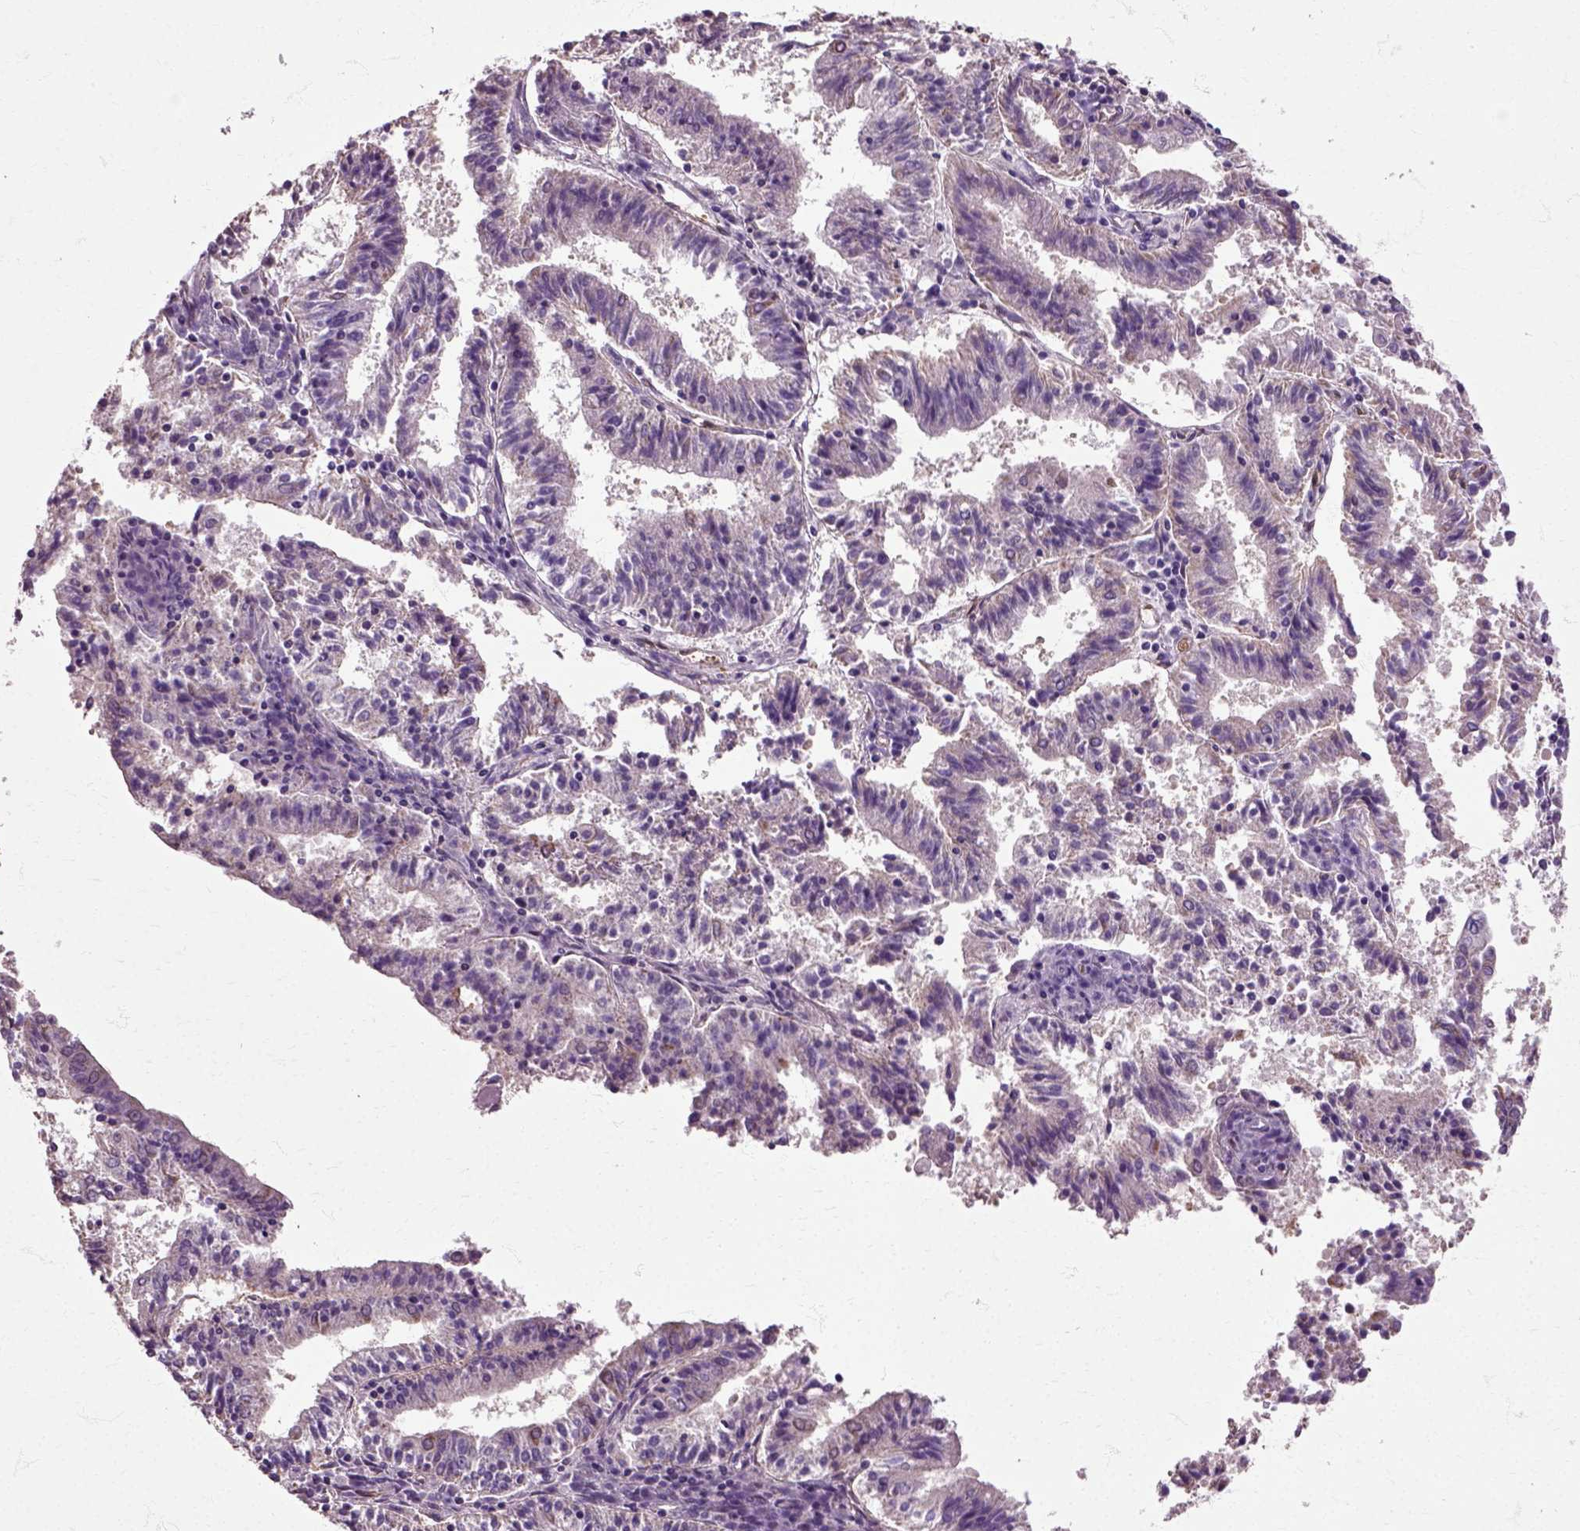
{"staining": {"intensity": "weak", "quantity": "<25%", "location": "cytoplasmic/membranous"}, "tissue": "endometrial cancer", "cell_type": "Tumor cells", "image_type": "cancer", "snomed": [{"axis": "morphology", "description": "Adenocarcinoma, NOS"}, {"axis": "topography", "description": "Endometrium"}], "caption": "Tumor cells show no significant protein expression in endometrial cancer (adenocarcinoma).", "gene": "HSPA2", "patient": {"sex": "female", "age": 82}}